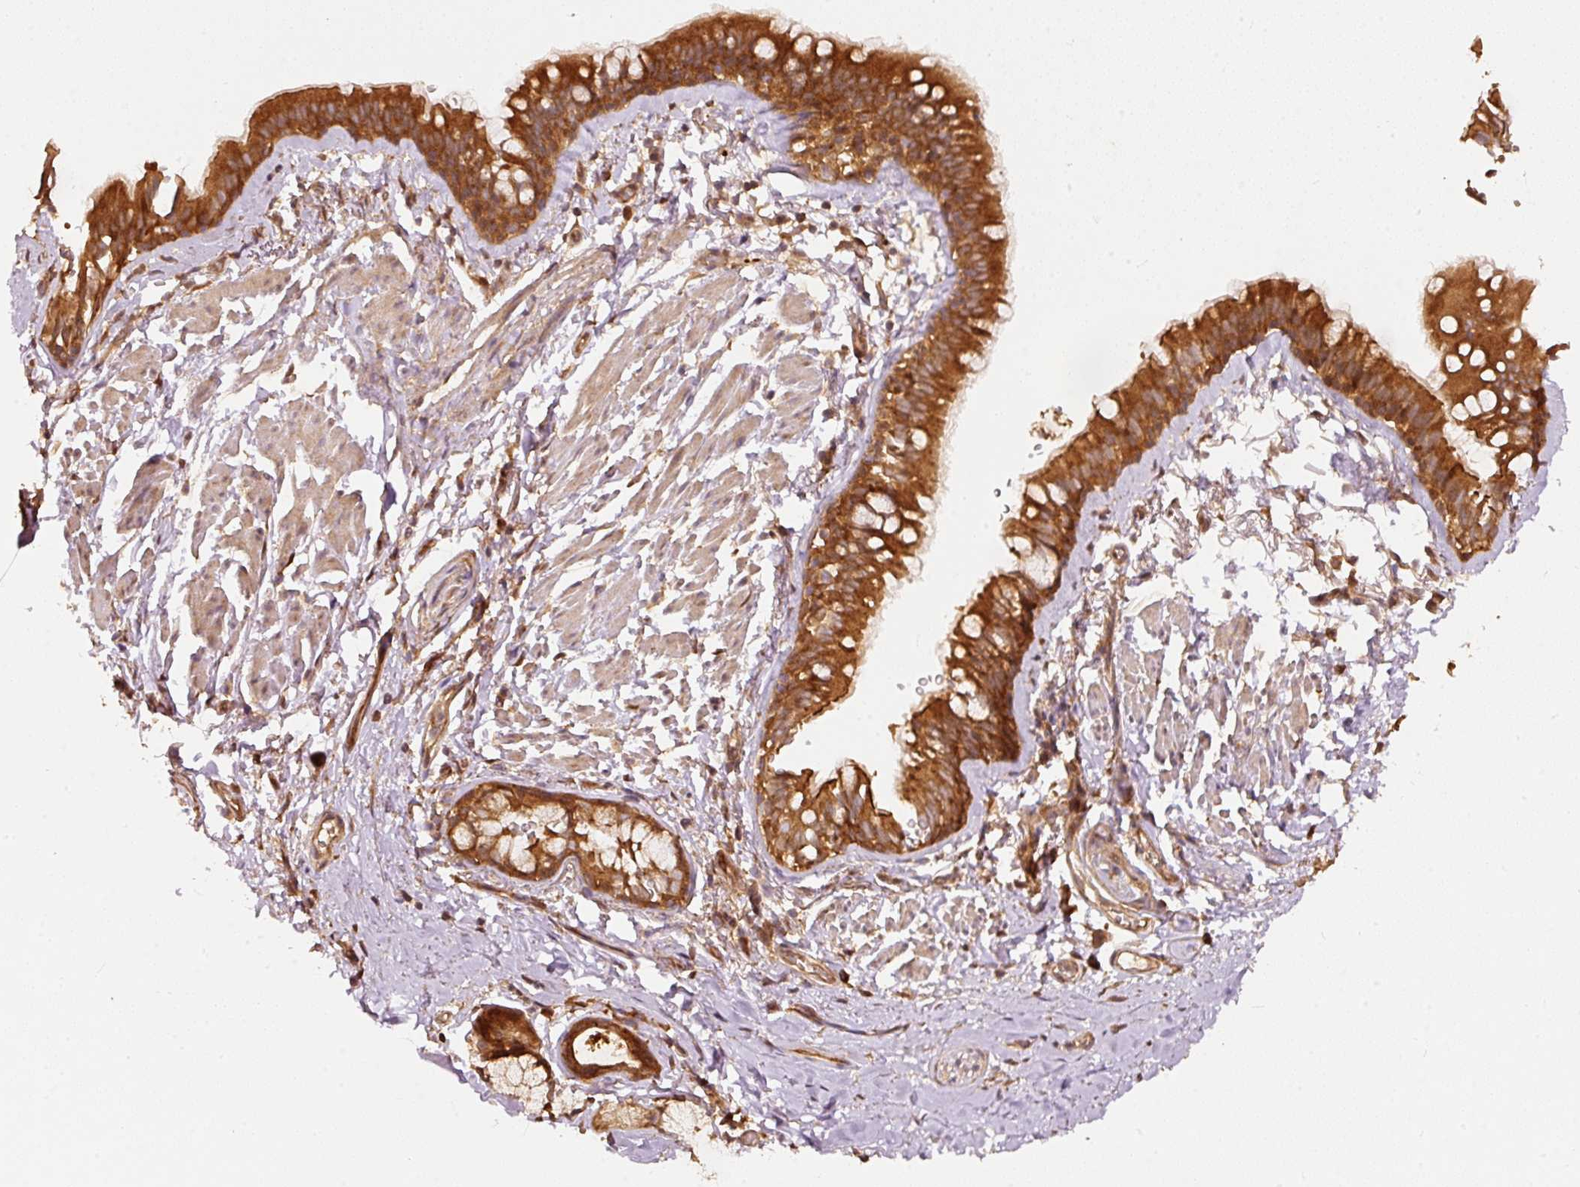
{"staining": {"intensity": "strong", "quantity": ">75%", "location": "cytoplasmic/membranous"}, "tissue": "bronchus", "cell_type": "Respiratory epithelial cells", "image_type": "normal", "snomed": [{"axis": "morphology", "description": "Normal tissue, NOS"}, {"axis": "topography", "description": "Bronchus"}], "caption": "High-magnification brightfield microscopy of benign bronchus stained with DAB (3,3'-diaminobenzidine) (brown) and counterstained with hematoxylin (blue). respiratory epithelial cells exhibit strong cytoplasmic/membranous positivity is present in approximately>75% of cells.", "gene": "EIF3B", "patient": {"sex": "male", "age": 67}}